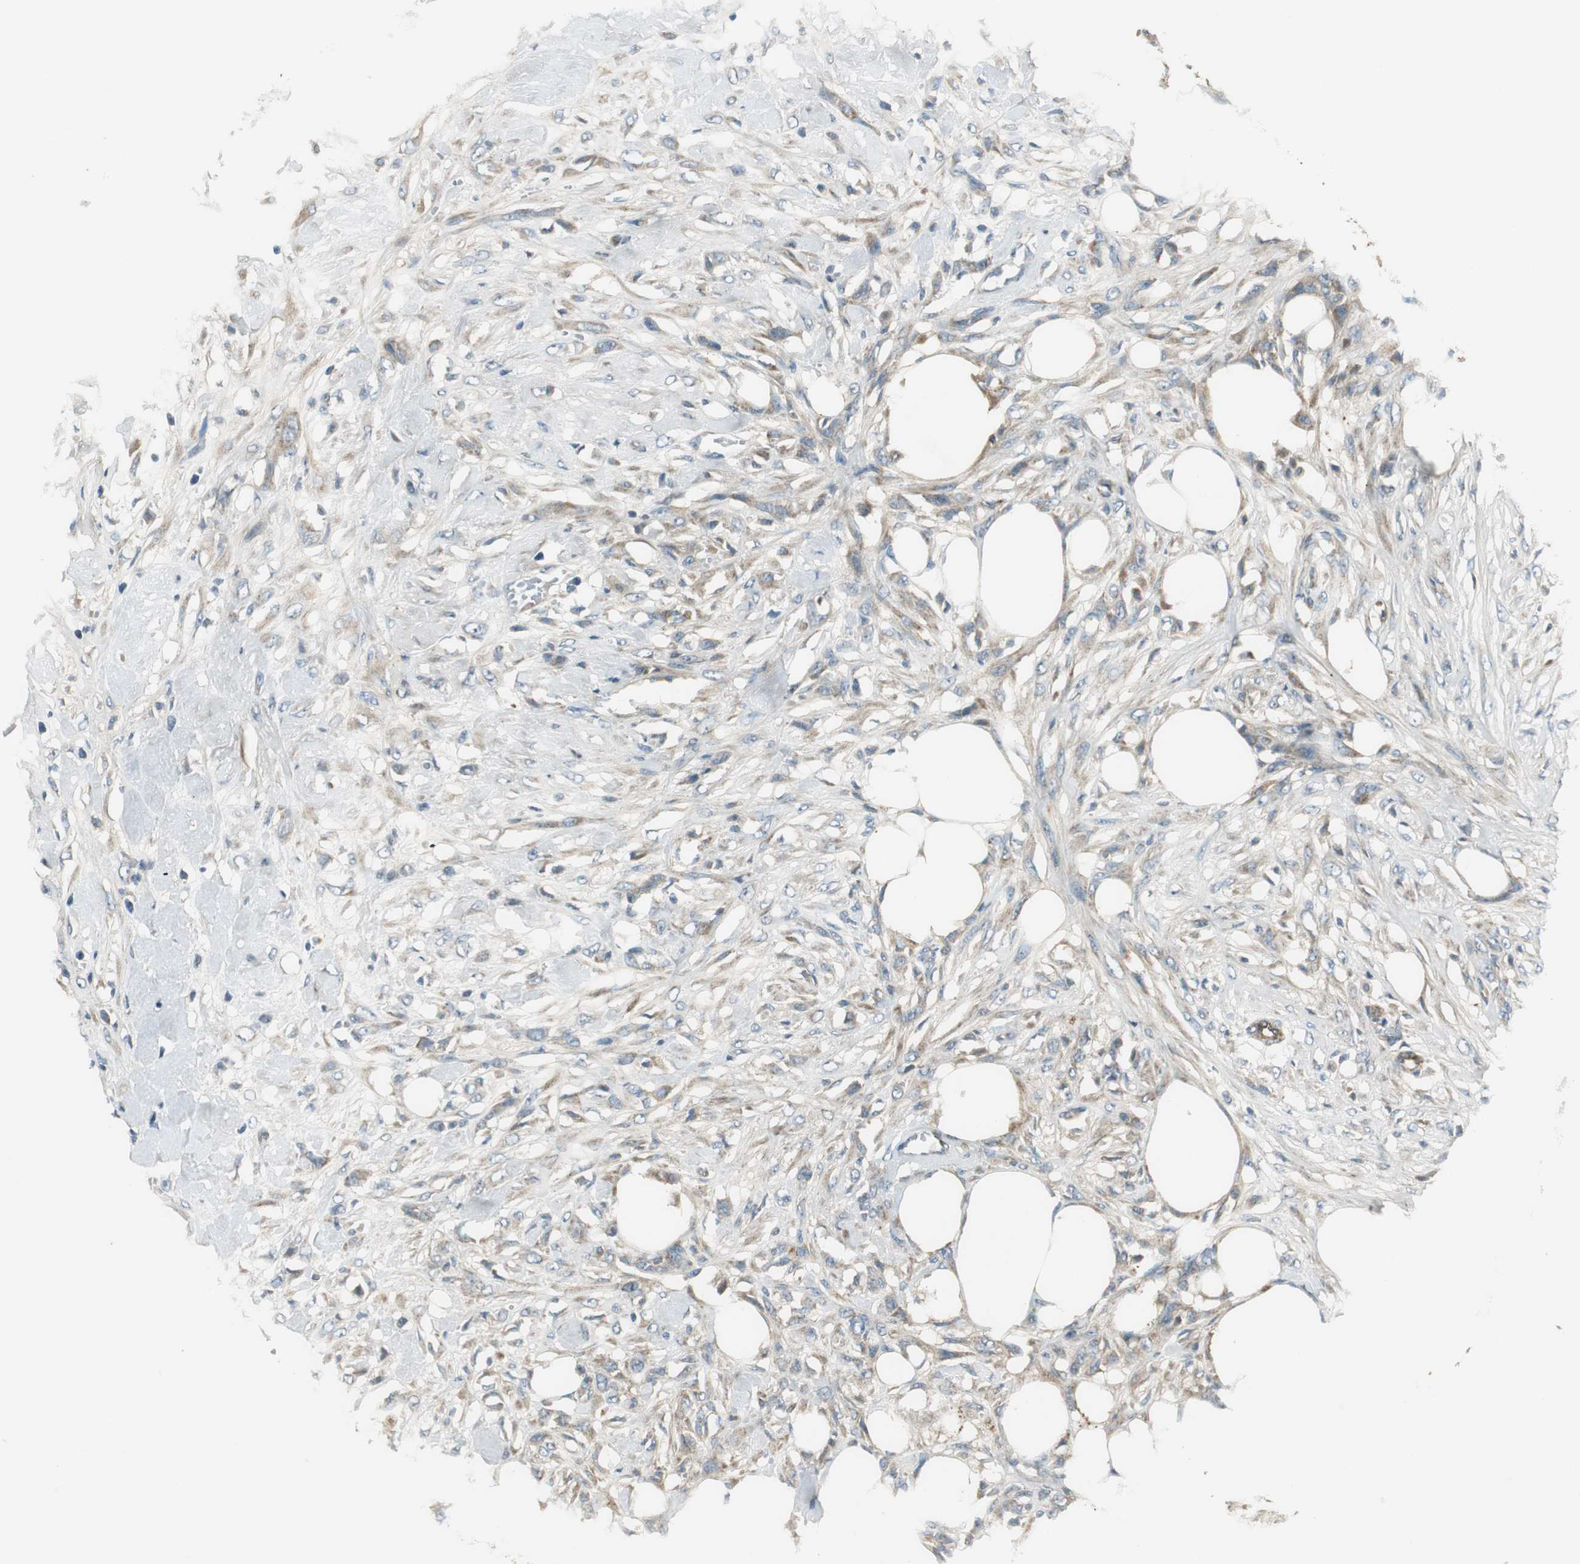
{"staining": {"intensity": "weak", "quantity": "25%-75%", "location": "cytoplasmic/membranous"}, "tissue": "skin cancer", "cell_type": "Tumor cells", "image_type": "cancer", "snomed": [{"axis": "morphology", "description": "Normal tissue, NOS"}, {"axis": "morphology", "description": "Squamous cell carcinoma, NOS"}, {"axis": "topography", "description": "Skin"}], "caption": "The immunohistochemical stain highlights weak cytoplasmic/membranous positivity in tumor cells of skin cancer (squamous cell carcinoma) tissue.", "gene": "MSTO1", "patient": {"sex": "female", "age": 59}}